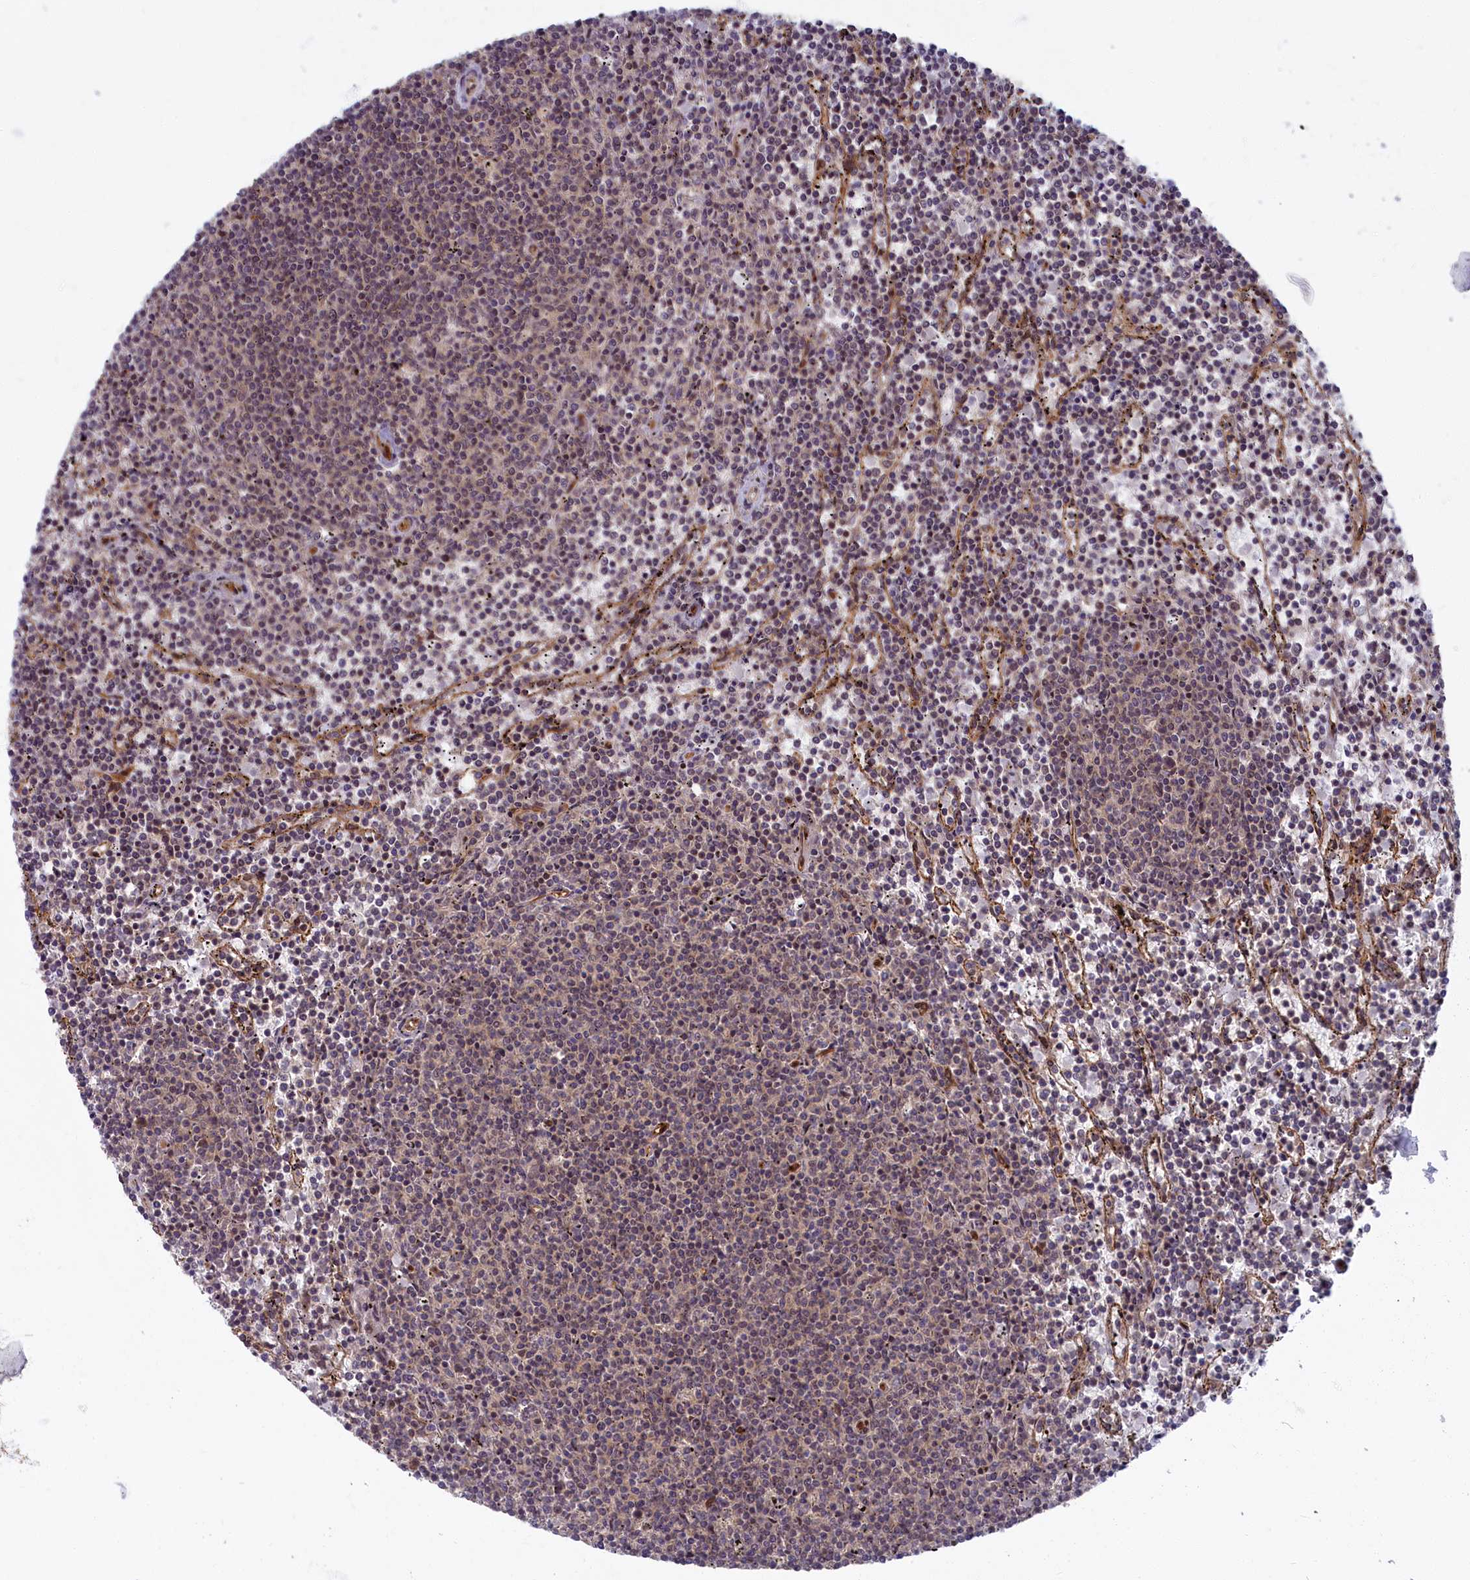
{"staining": {"intensity": "weak", "quantity": "<25%", "location": "nuclear"}, "tissue": "lymphoma", "cell_type": "Tumor cells", "image_type": "cancer", "snomed": [{"axis": "morphology", "description": "Malignant lymphoma, non-Hodgkin's type, Low grade"}, {"axis": "topography", "description": "Spleen"}], "caption": "Low-grade malignant lymphoma, non-Hodgkin's type was stained to show a protein in brown. There is no significant positivity in tumor cells.", "gene": "SNRK", "patient": {"sex": "female", "age": 50}}